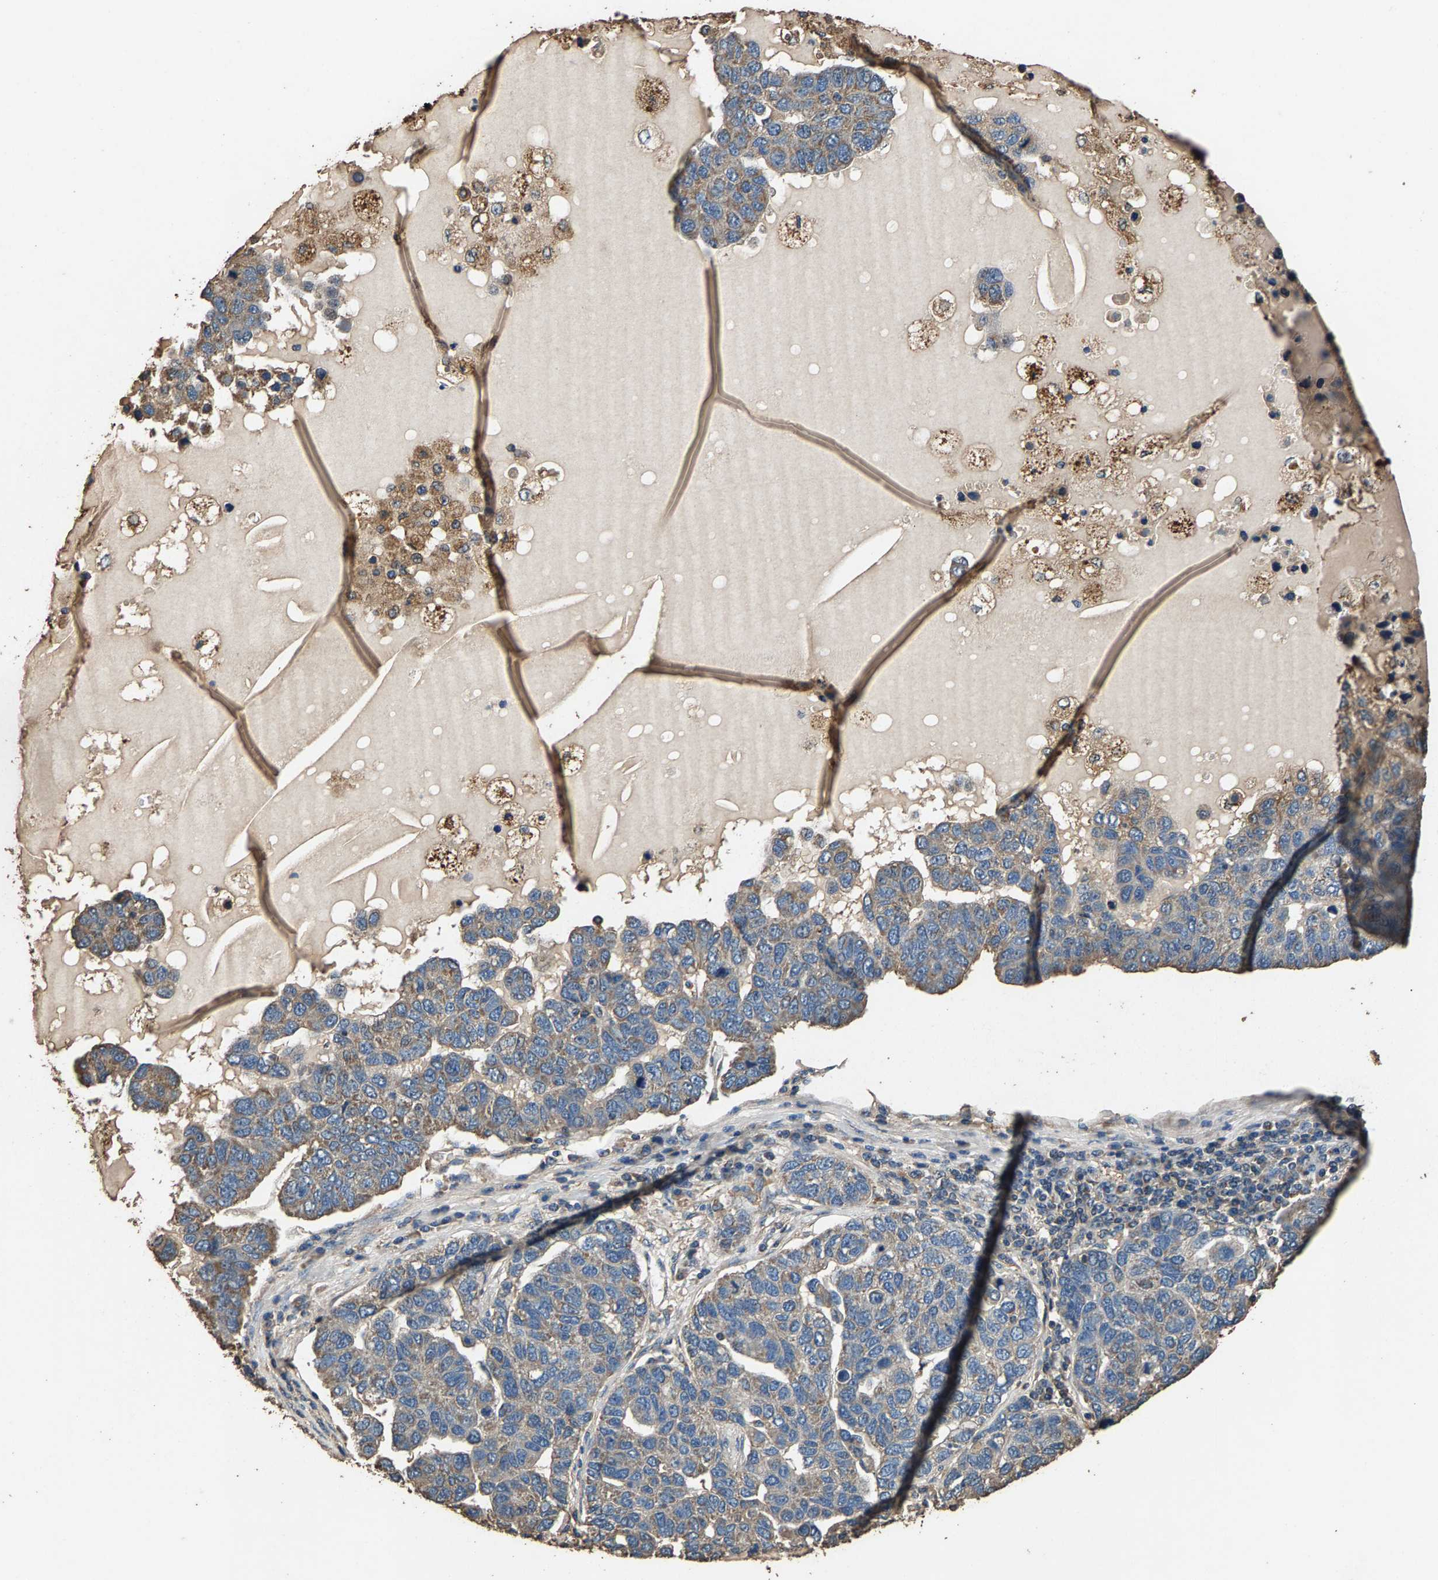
{"staining": {"intensity": "weak", "quantity": "25%-75%", "location": "cytoplasmic/membranous"}, "tissue": "pancreatic cancer", "cell_type": "Tumor cells", "image_type": "cancer", "snomed": [{"axis": "morphology", "description": "Adenocarcinoma, NOS"}, {"axis": "topography", "description": "Pancreas"}], "caption": "An immunohistochemistry histopathology image of neoplastic tissue is shown. Protein staining in brown highlights weak cytoplasmic/membranous positivity in adenocarcinoma (pancreatic) within tumor cells.", "gene": "MRPL27", "patient": {"sex": "female", "age": 61}}